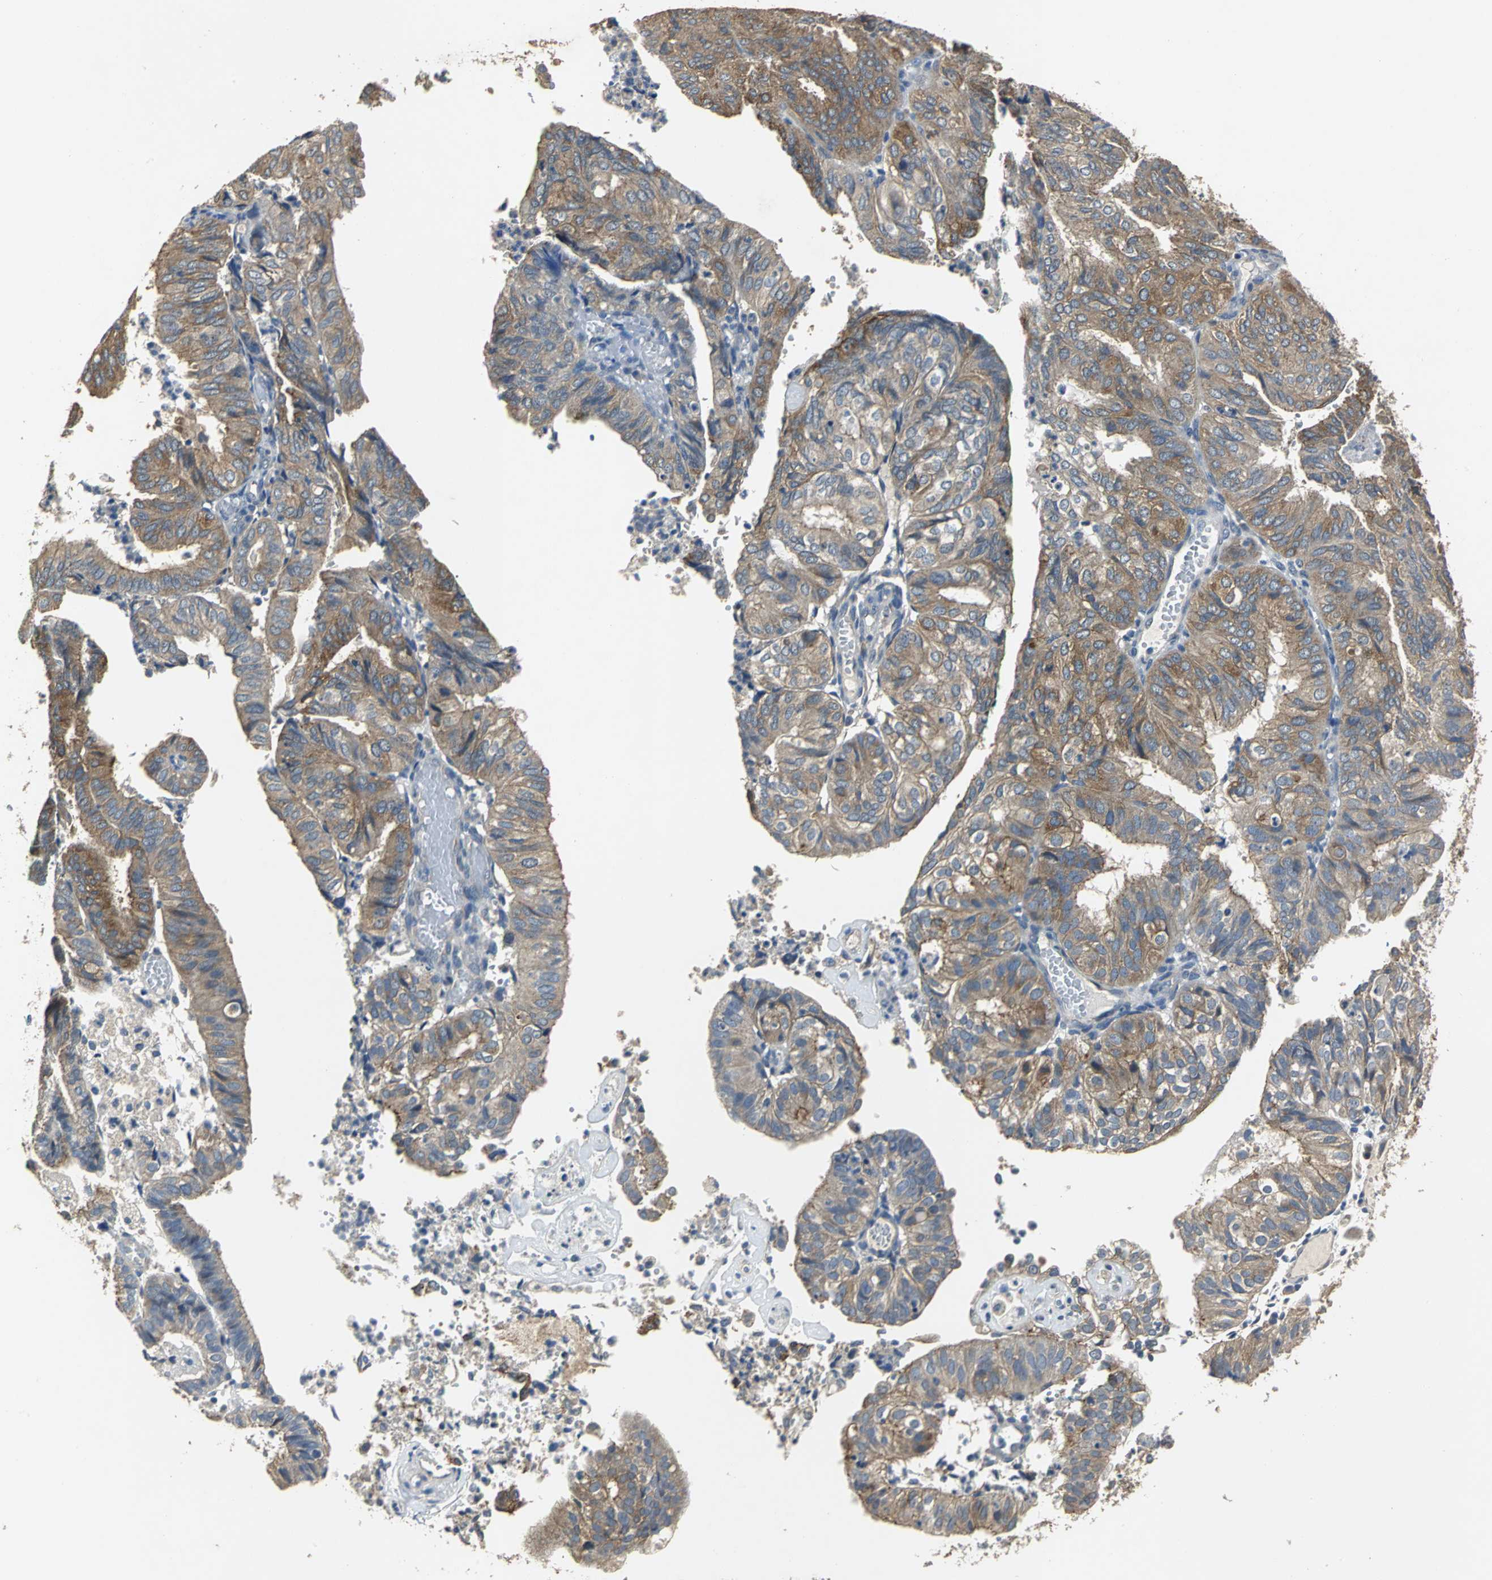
{"staining": {"intensity": "moderate", "quantity": ">75%", "location": "cytoplasmic/membranous"}, "tissue": "endometrial cancer", "cell_type": "Tumor cells", "image_type": "cancer", "snomed": [{"axis": "morphology", "description": "Adenocarcinoma, NOS"}, {"axis": "topography", "description": "Uterus"}], "caption": "Tumor cells display medium levels of moderate cytoplasmic/membranous expression in approximately >75% of cells in endometrial adenocarcinoma.", "gene": "OCLN", "patient": {"sex": "female", "age": 60}}